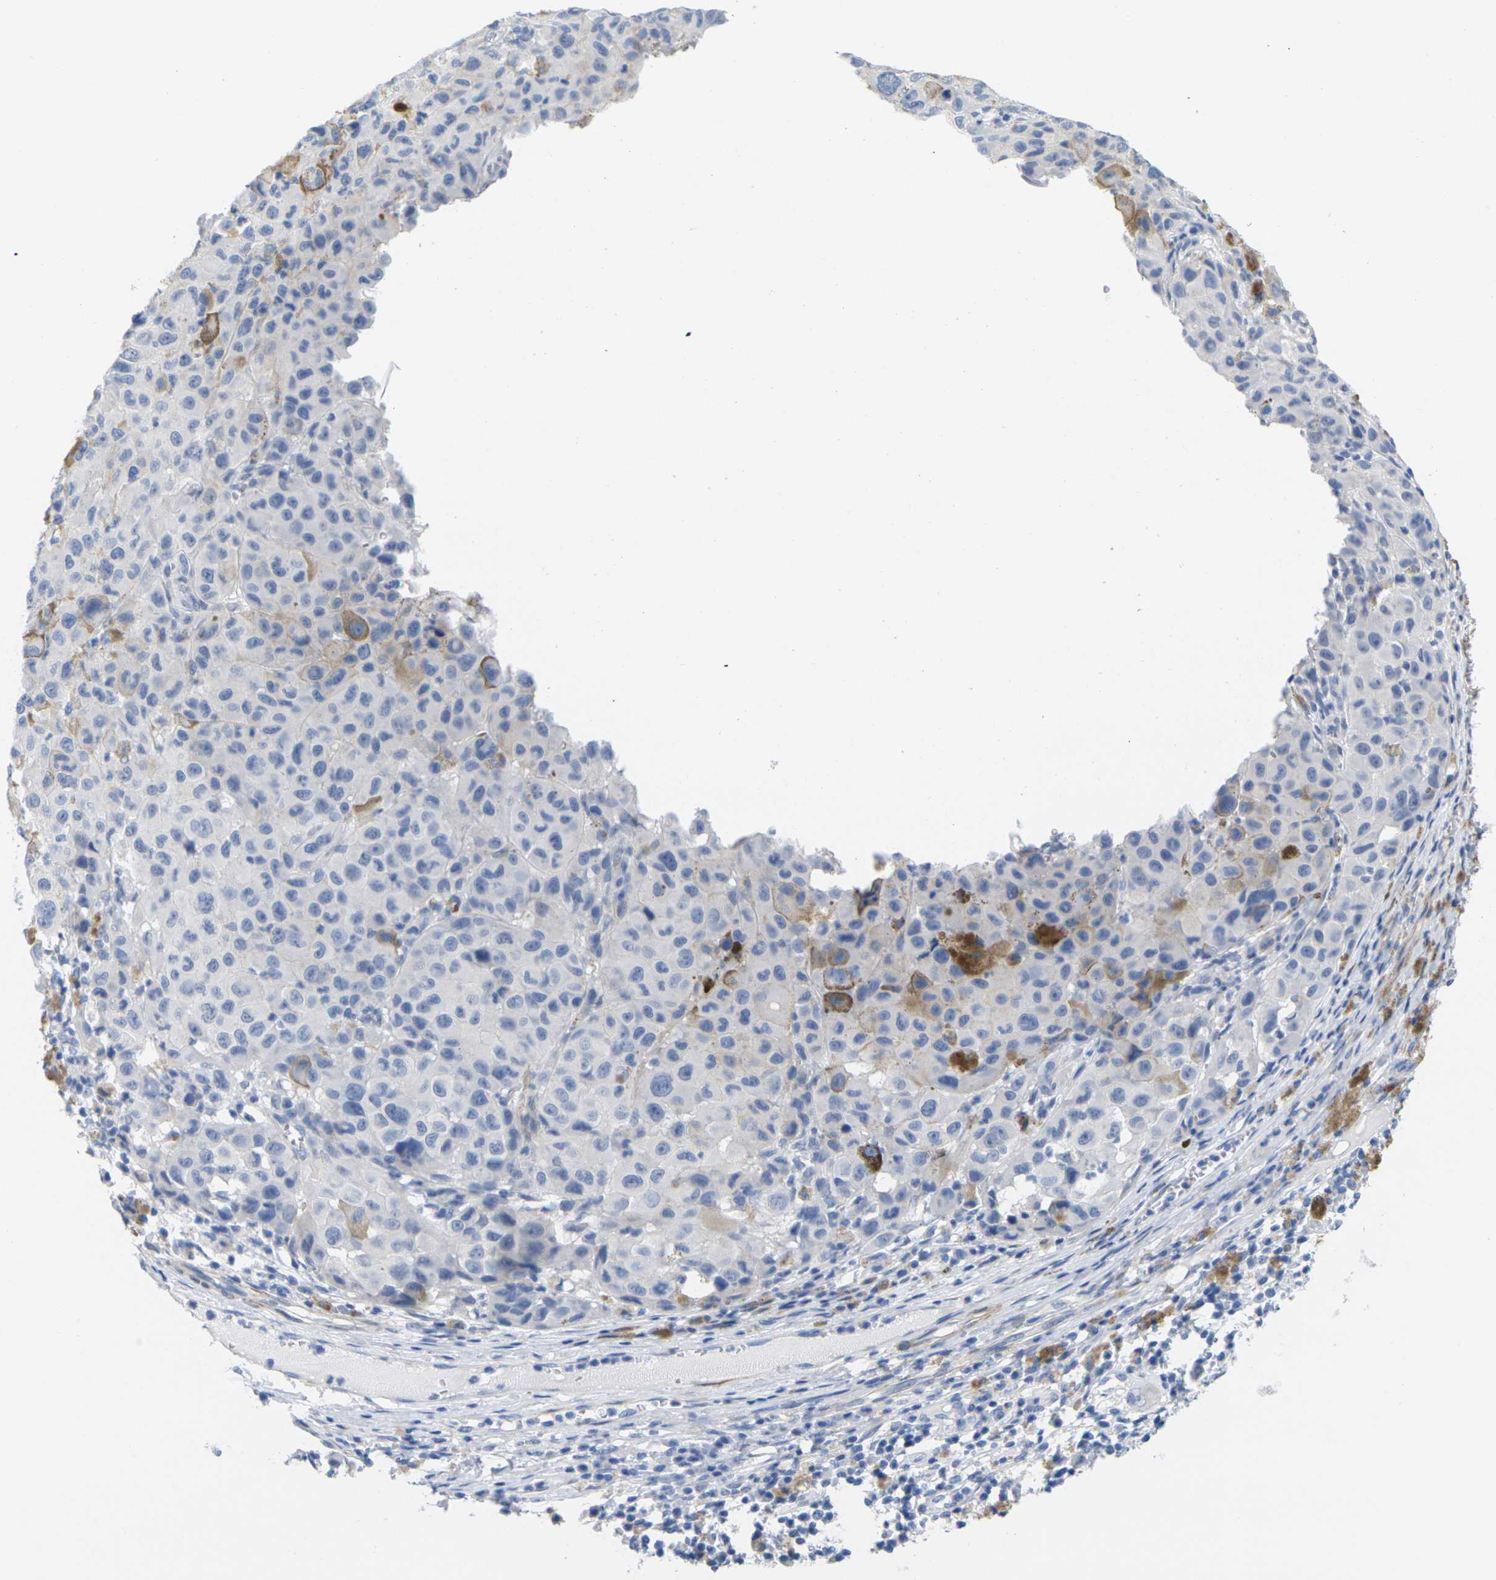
{"staining": {"intensity": "moderate", "quantity": "25%-75%", "location": "cytoplasmic/membranous"}, "tissue": "melanoma", "cell_type": "Tumor cells", "image_type": "cancer", "snomed": [{"axis": "morphology", "description": "Malignant melanoma, NOS"}, {"axis": "topography", "description": "Skin"}], "caption": "Immunohistochemistry of human malignant melanoma shows medium levels of moderate cytoplasmic/membranous positivity in approximately 25%-75% of tumor cells.", "gene": "CNN1", "patient": {"sex": "female", "age": 46}}